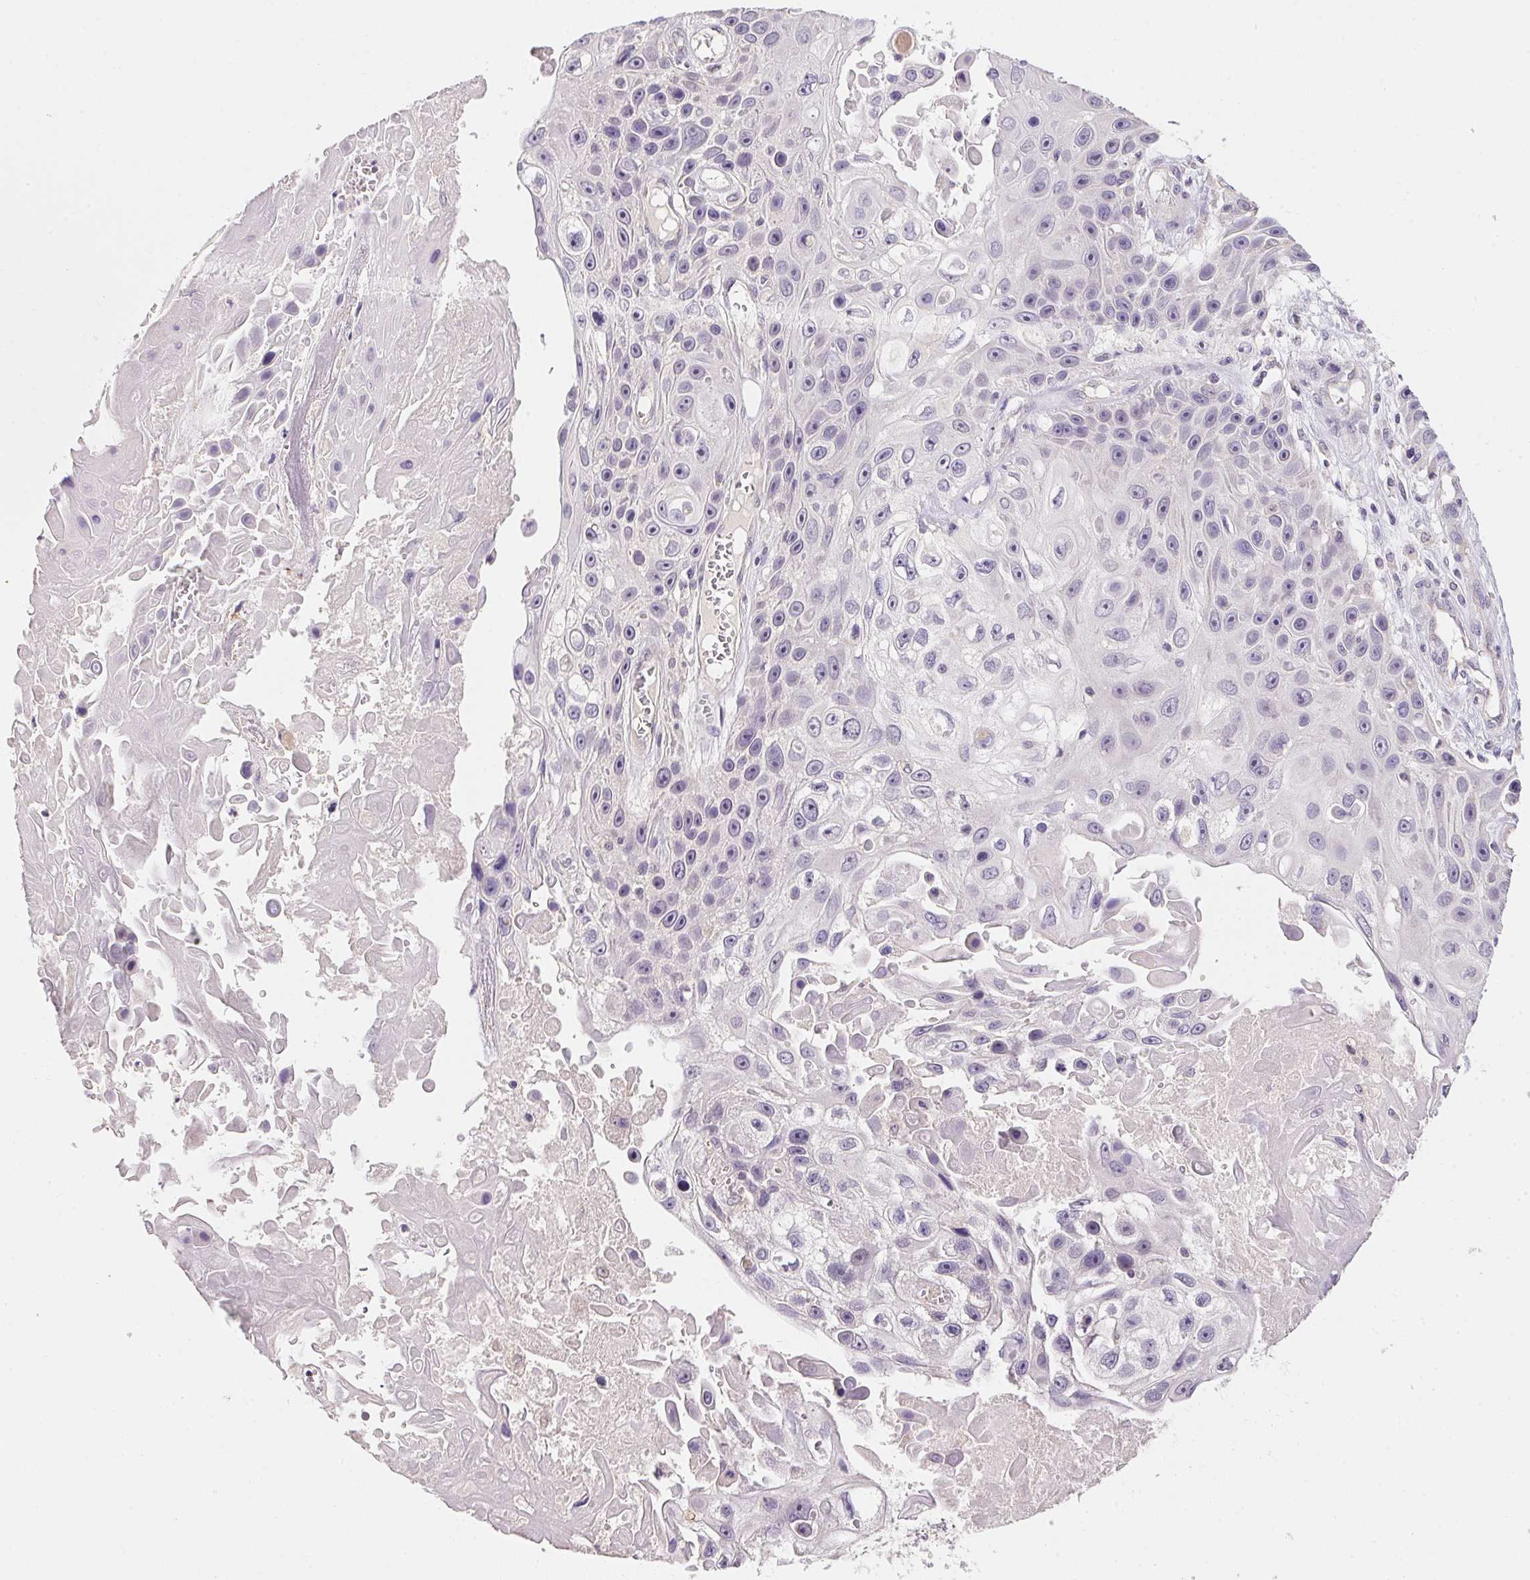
{"staining": {"intensity": "negative", "quantity": "none", "location": "none"}, "tissue": "skin cancer", "cell_type": "Tumor cells", "image_type": "cancer", "snomed": [{"axis": "morphology", "description": "Squamous cell carcinoma, NOS"}, {"axis": "topography", "description": "Skin"}], "caption": "Immunohistochemical staining of skin cancer (squamous cell carcinoma) shows no significant expression in tumor cells.", "gene": "ALDH8A1", "patient": {"sex": "male", "age": 82}}